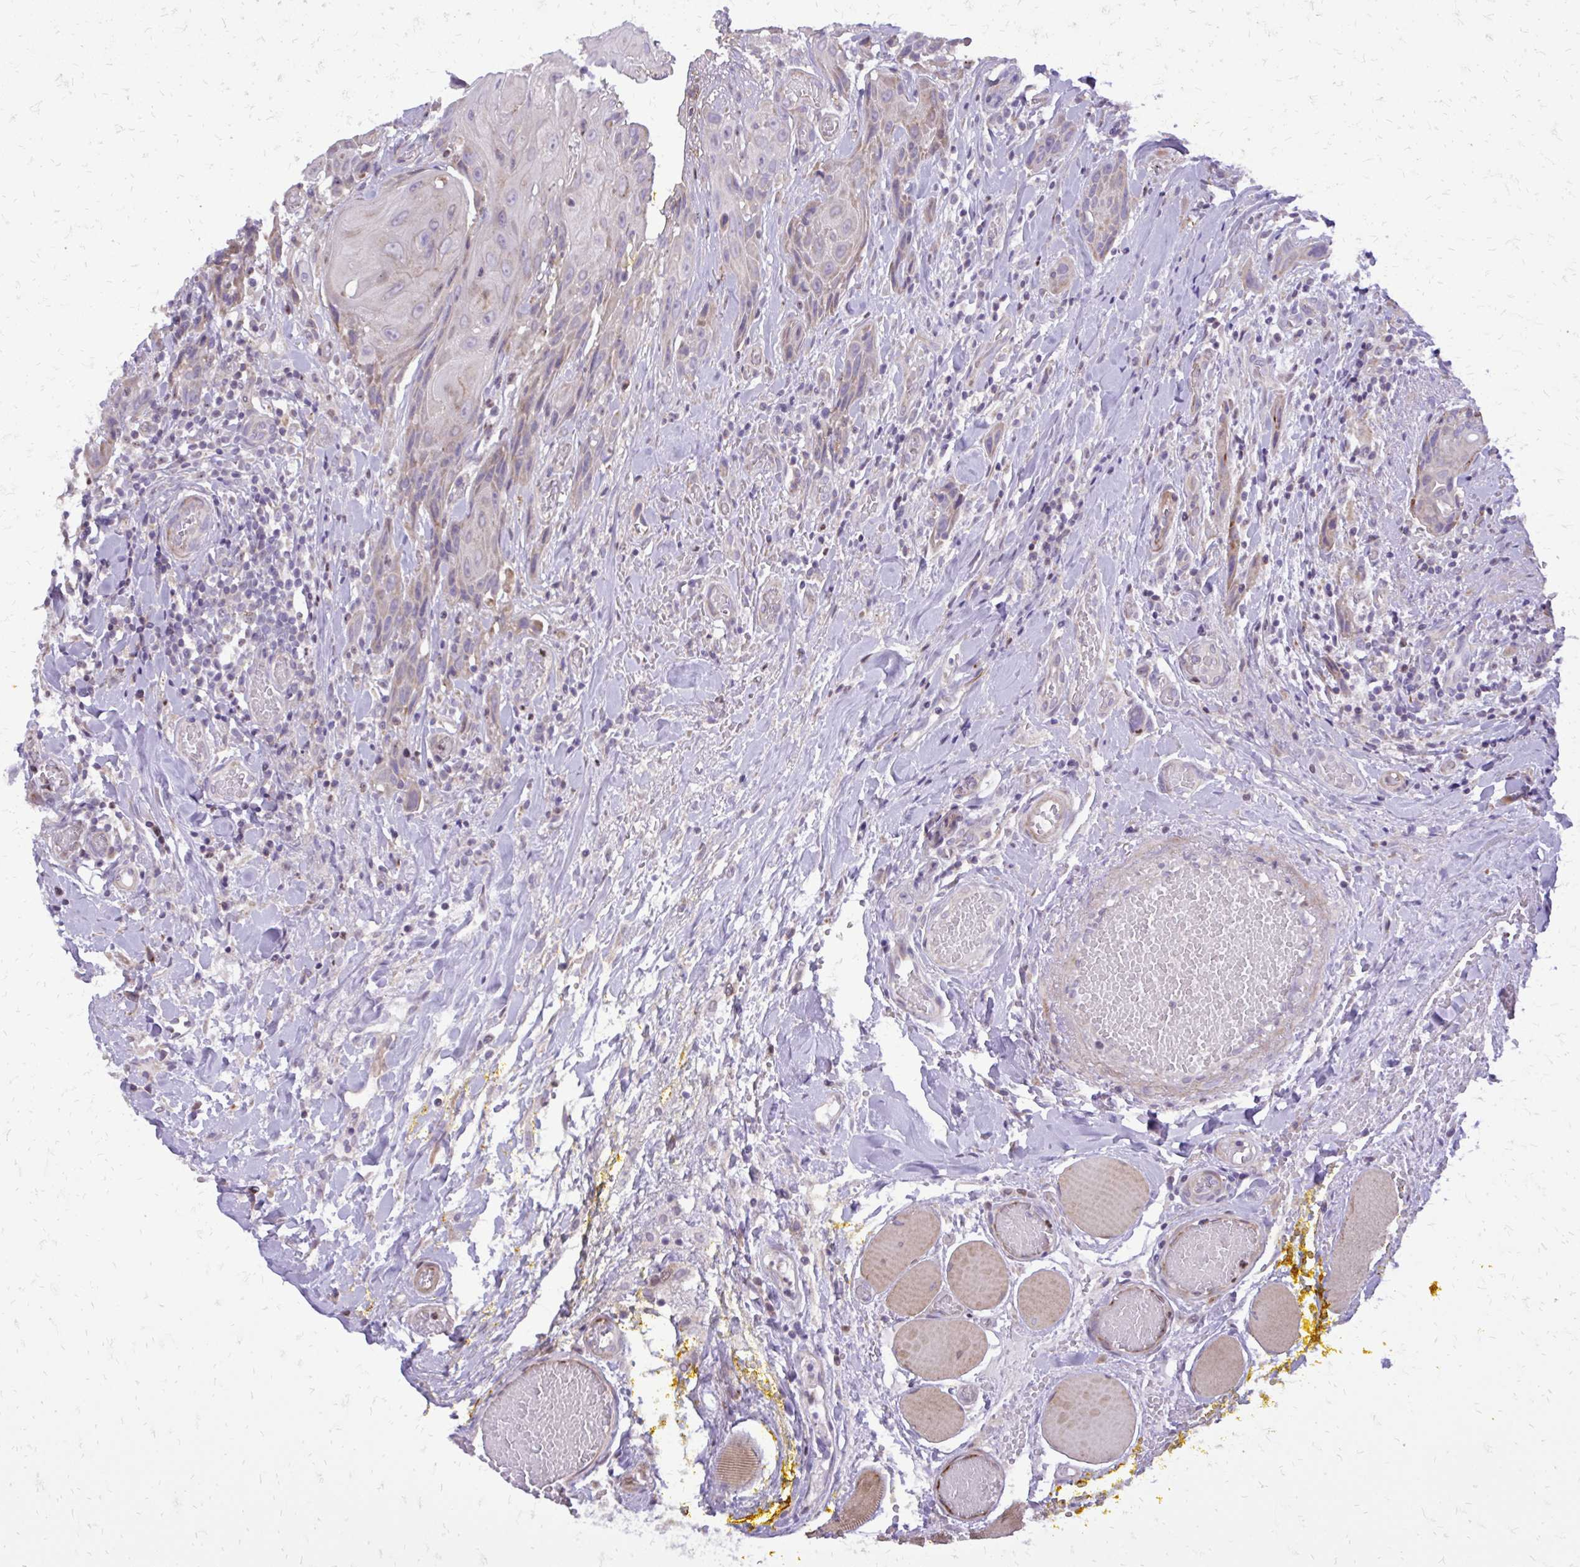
{"staining": {"intensity": "weak", "quantity": "<25%", "location": "cytoplasmic/membranous"}, "tissue": "head and neck cancer", "cell_type": "Tumor cells", "image_type": "cancer", "snomed": [{"axis": "morphology", "description": "Squamous cell carcinoma, NOS"}, {"axis": "topography", "description": "Oral tissue"}, {"axis": "topography", "description": "Head-Neck"}], "caption": "Immunohistochemistry (IHC) photomicrograph of head and neck cancer (squamous cell carcinoma) stained for a protein (brown), which exhibits no staining in tumor cells.", "gene": "ABCC3", "patient": {"sex": "male", "age": 49}}